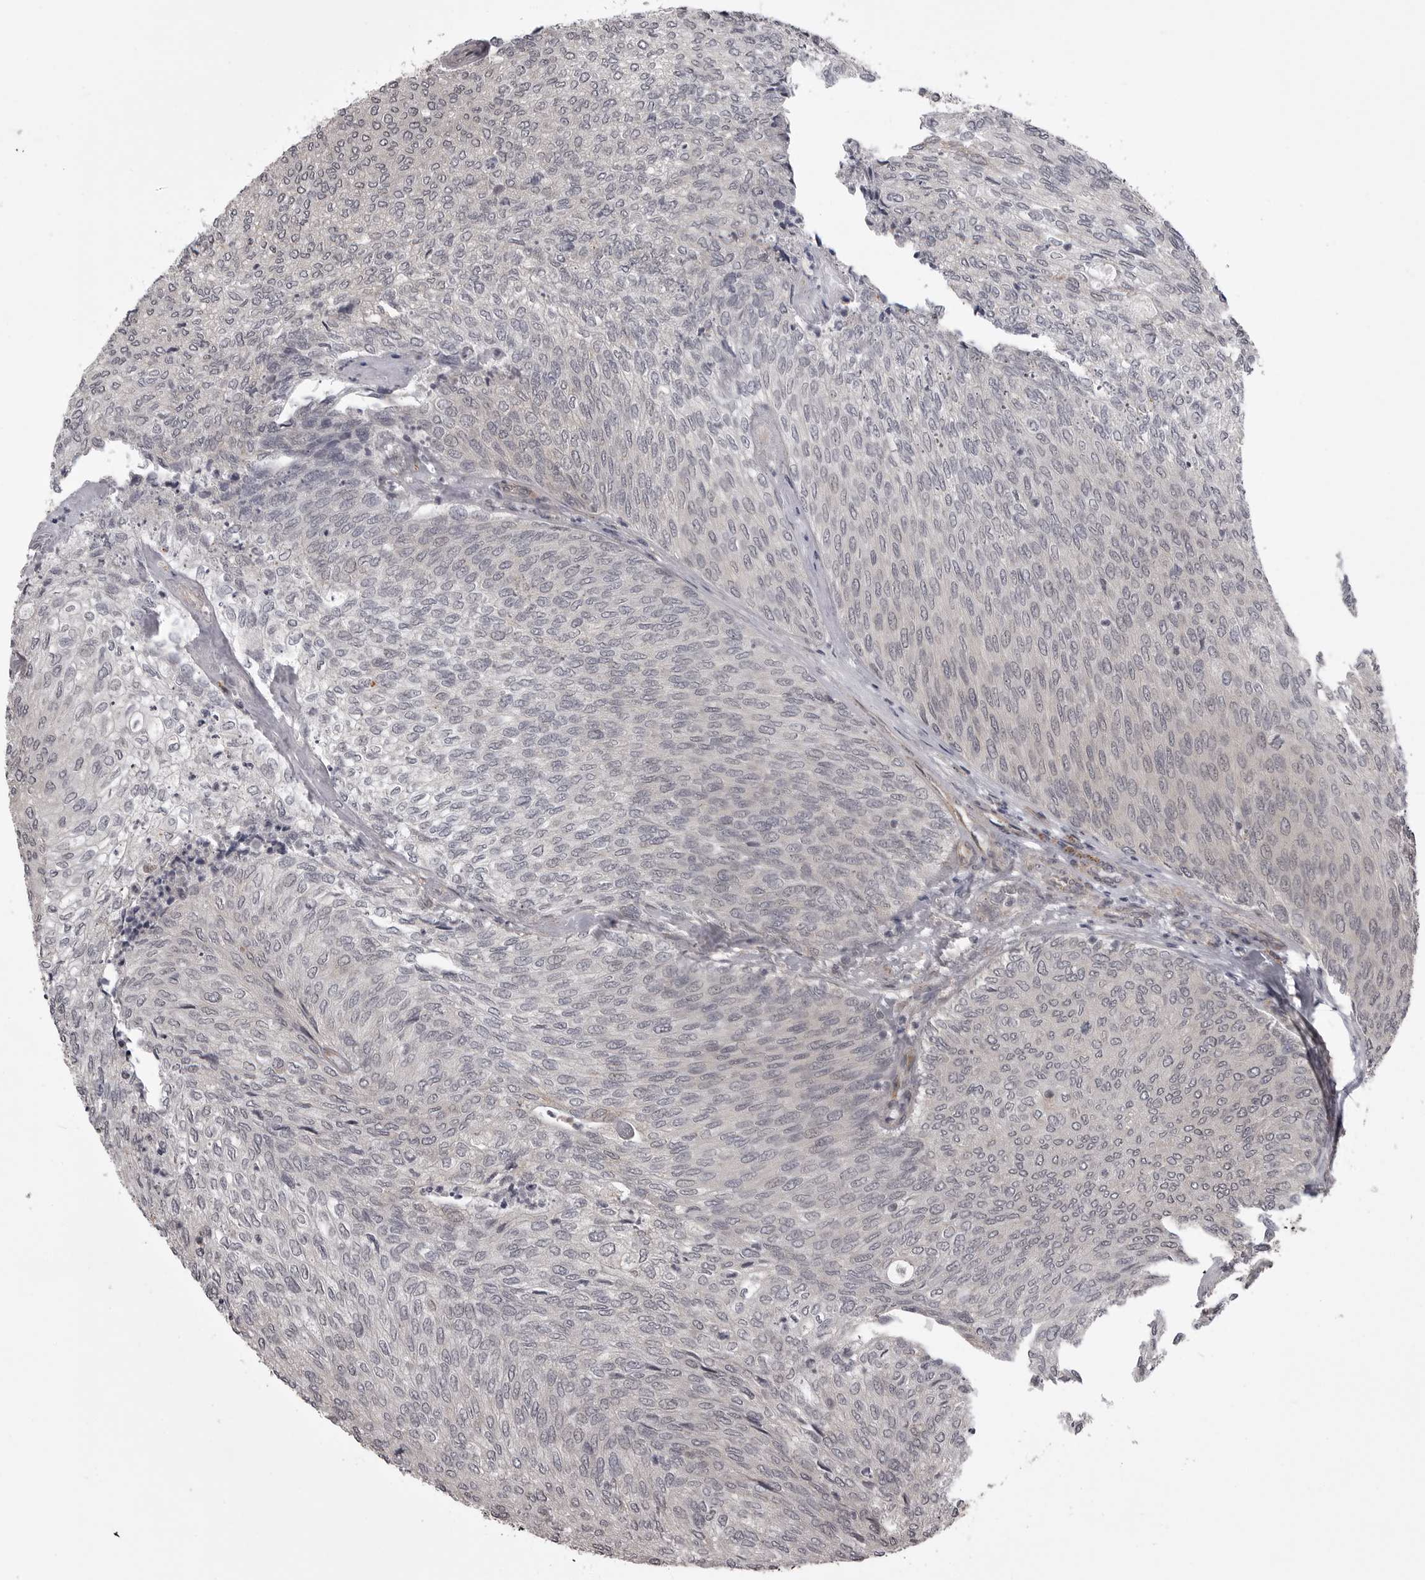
{"staining": {"intensity": "negative", "quantity": "none", "location": "none"}, "tissue": "urothelial cancer", "cell_type": "Tumor cells", "image_type": "cancer", "snomed": [{"axis": "morphology", "description": "Urothelial carcinoma, Low grade"}, {"axis": "topography", "description": "Urinary bladder"}], "caption": "Urothelial carcinoma (low-grade) was stained to show a protein in brown. There is no significant expression in tumor cells.", "gene": "SNX16", "patient": {"sex": "female", "age": 79}}